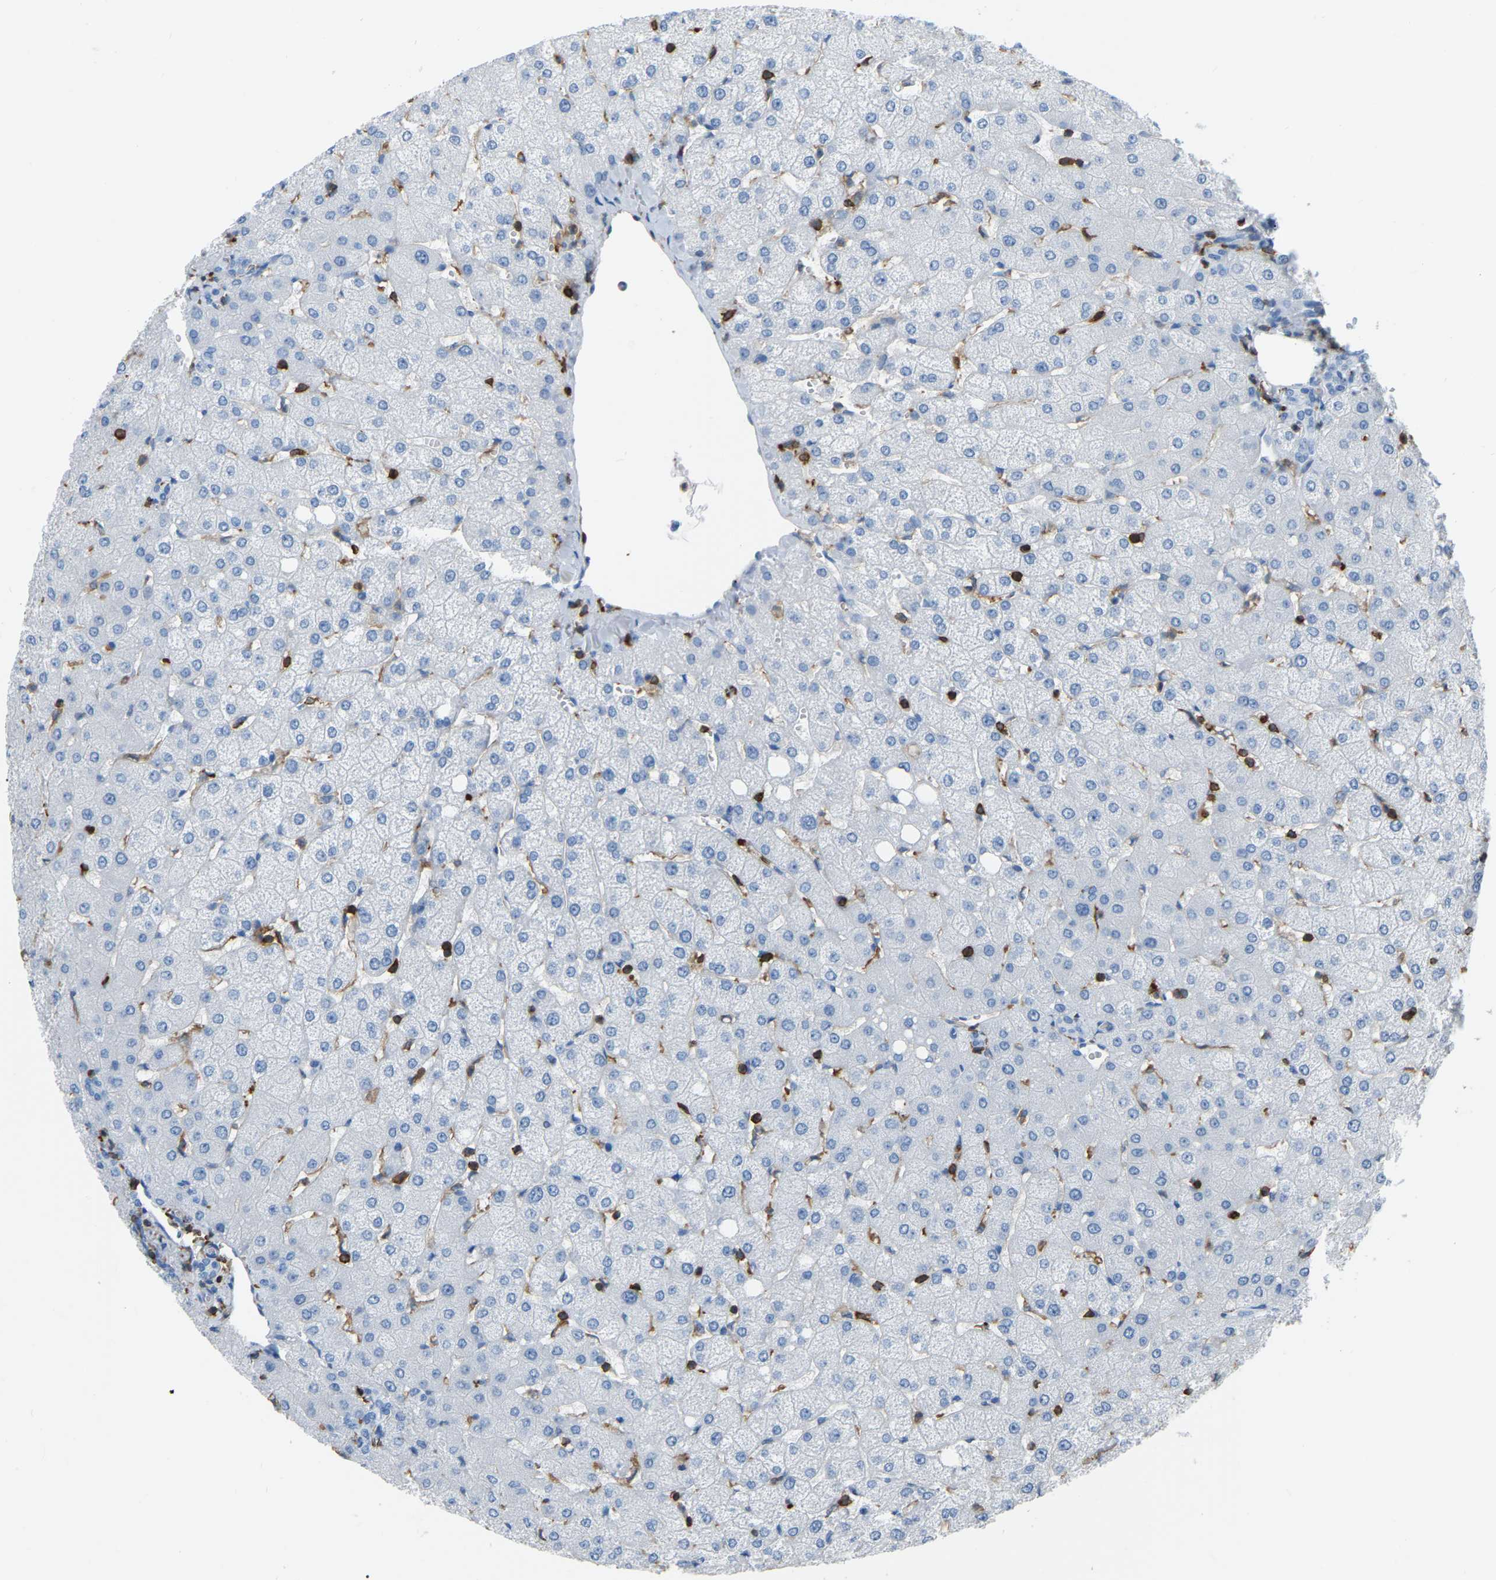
{"staining": {"intensity": "negative", "quantity": "none", "location": "none"}, "tissue": "liver", "cell_type": "Cholangiocytes", "image_type": "normal", "snomed": [{"axis": "morphology", "description": "Normal tissue, NOS"}, {"axis": "topography", "description": "Liver"}], "caption": "The immunohistochemistry image has no significant staining in cholangiocytes of liver.", "gene": "ARHGAP45", "patient": {"sex": "female", "age": 54}}